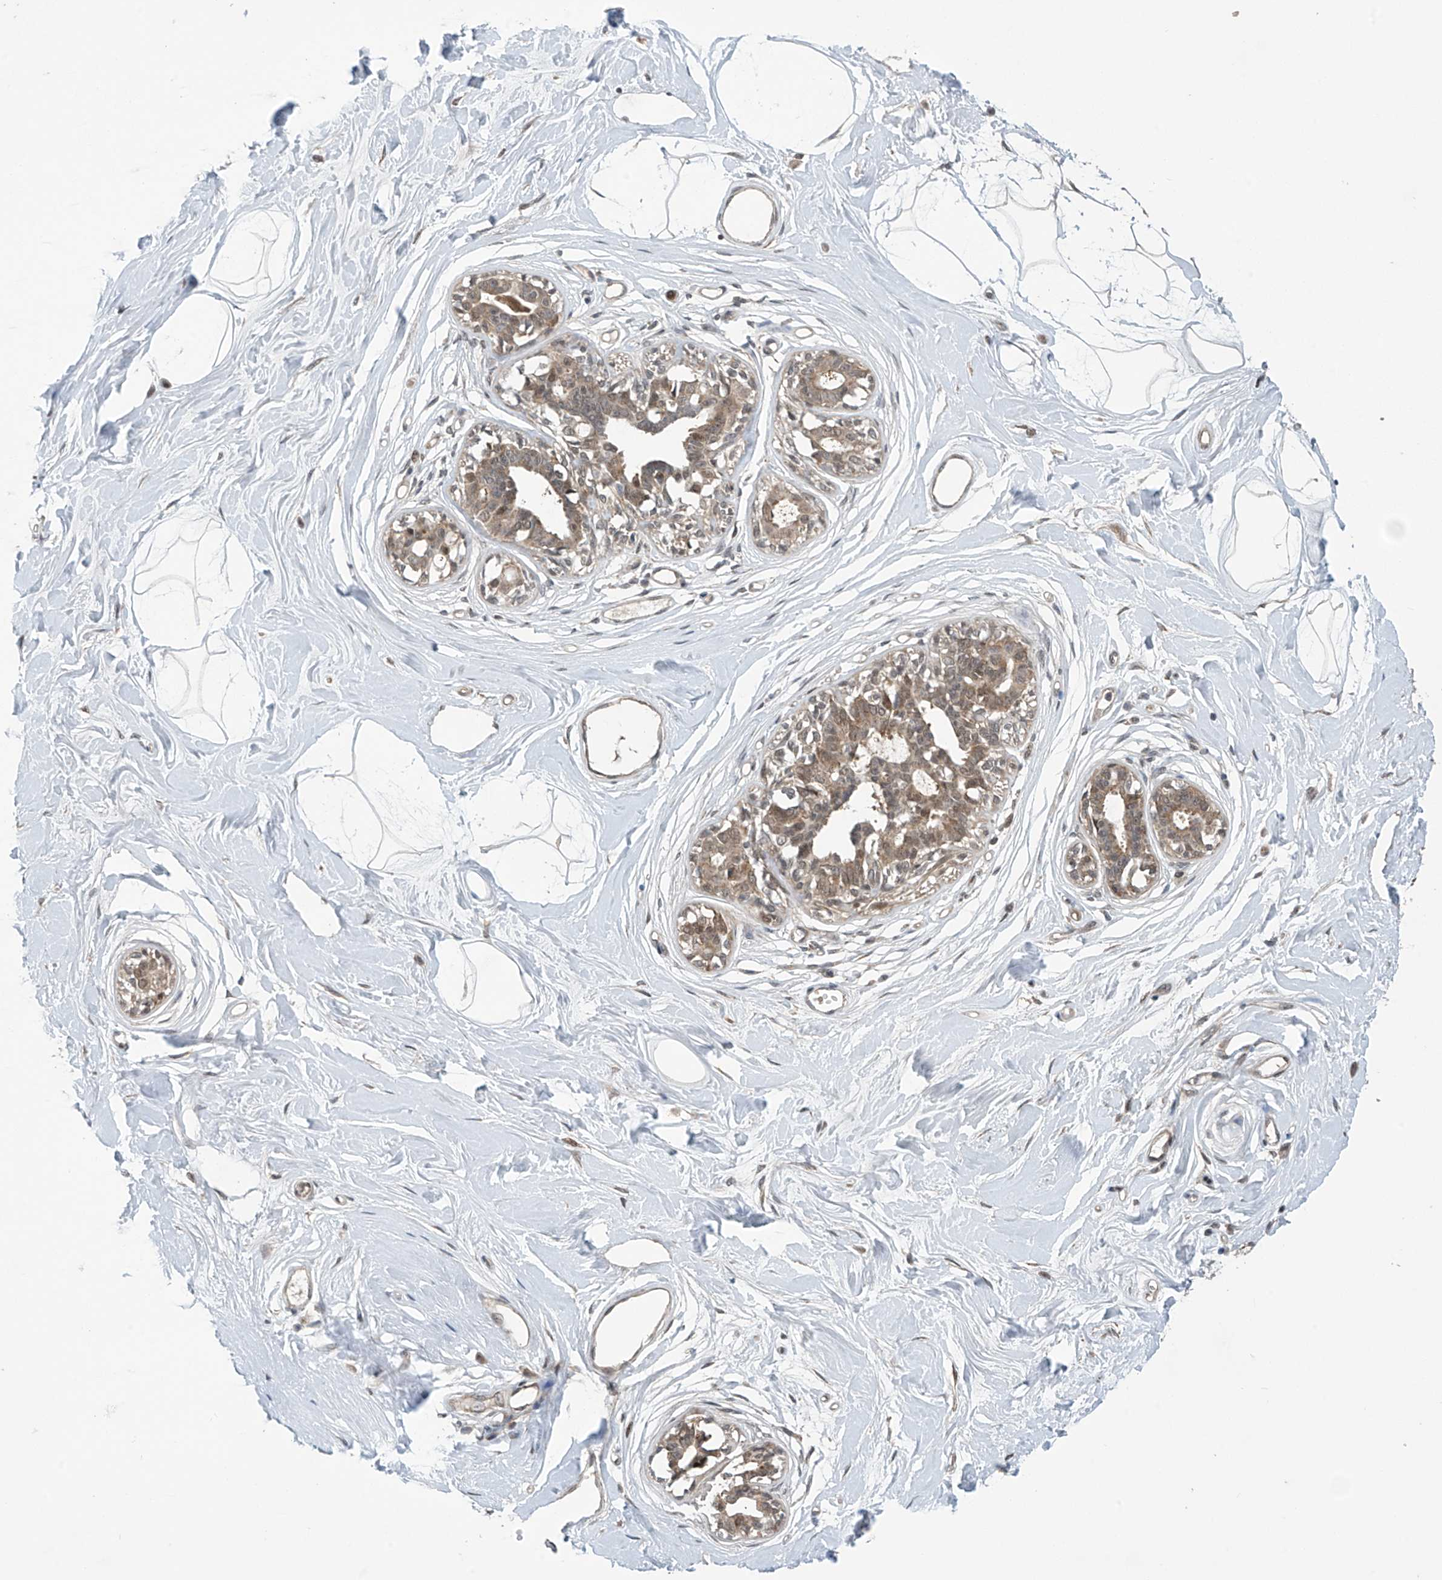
{"staining": {"intensity": "moderate", "quantity": ">75%", "location": "cytoplasmic/membranous,nuclear"}, "tissue": "breast", "cell_type": "Adipocytes", "image_type": "normal", "snomed": [{"axis": "morphology", "description": "Normal tissue, NOS"}, {"axis": "topography", "description": "Breast"}], "caption": "The immunohistochemical stain highlights moderate cytoplasmic/membranous,nuclear positivity in adipocytes of benign breast.", "gene": "ABHD13", "patient": {"sex": "female", "age": 45}}